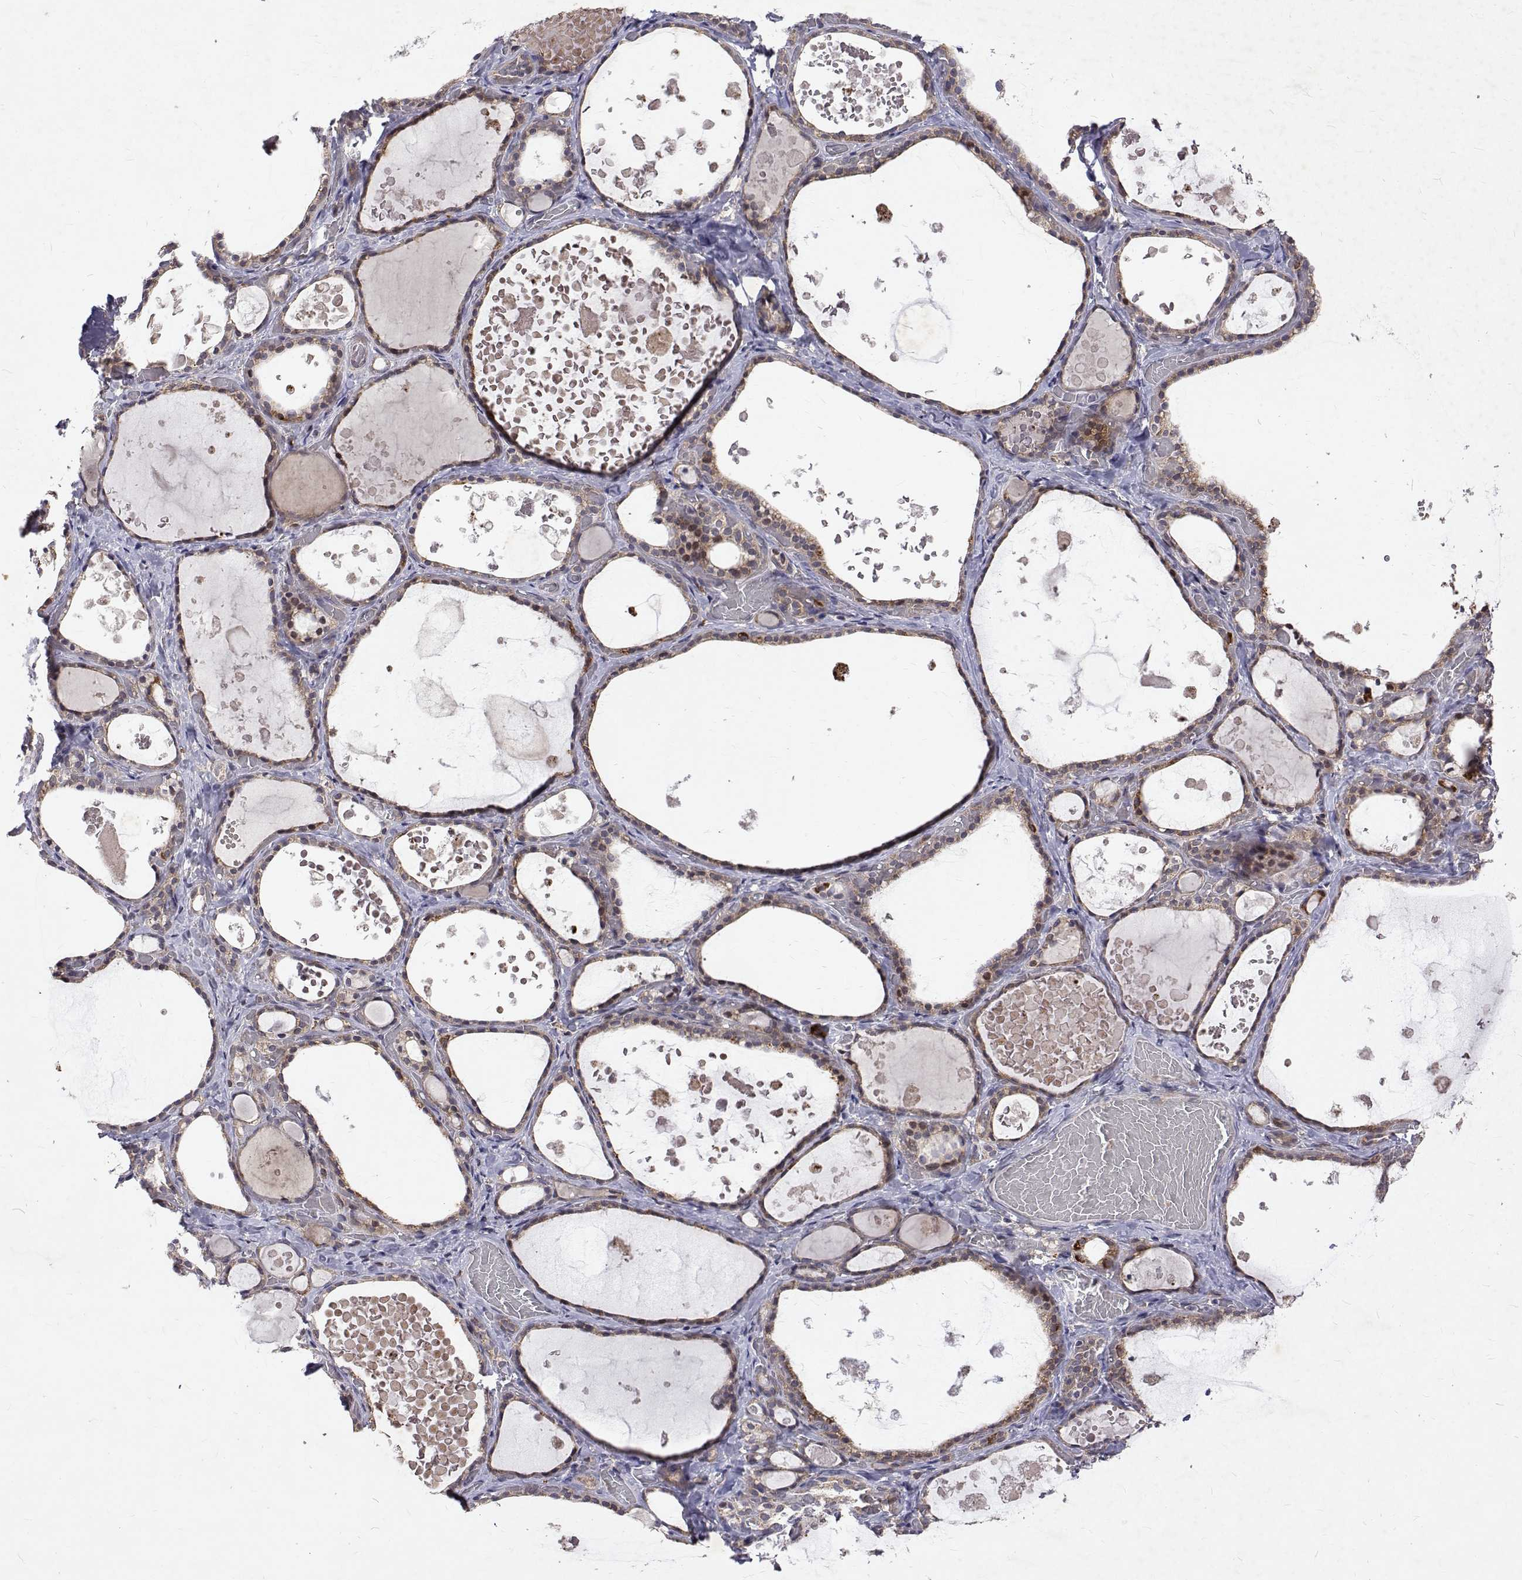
{"staining": {"intensity": "weak", "quantity": "25%-75%", "location": "cytoplasmic/membranous"}, "tissue": "thyroid gland", "cell_type": "Glandular cells", "image_type": "normal", "snomed": [{"axis": "morphology", "description": "Normal tissue, NOS"}, {"axis": "topography", "description": "Thyroid gland"}], "caption": "IHC of unremarkable human thyroid gland exhibits low levels of weak cytoplasmic/membranous positivity in about 25%-75% of glandular cells.", "gene": "ALKBH8", "patient": {"sex": "female", "age": 56}}